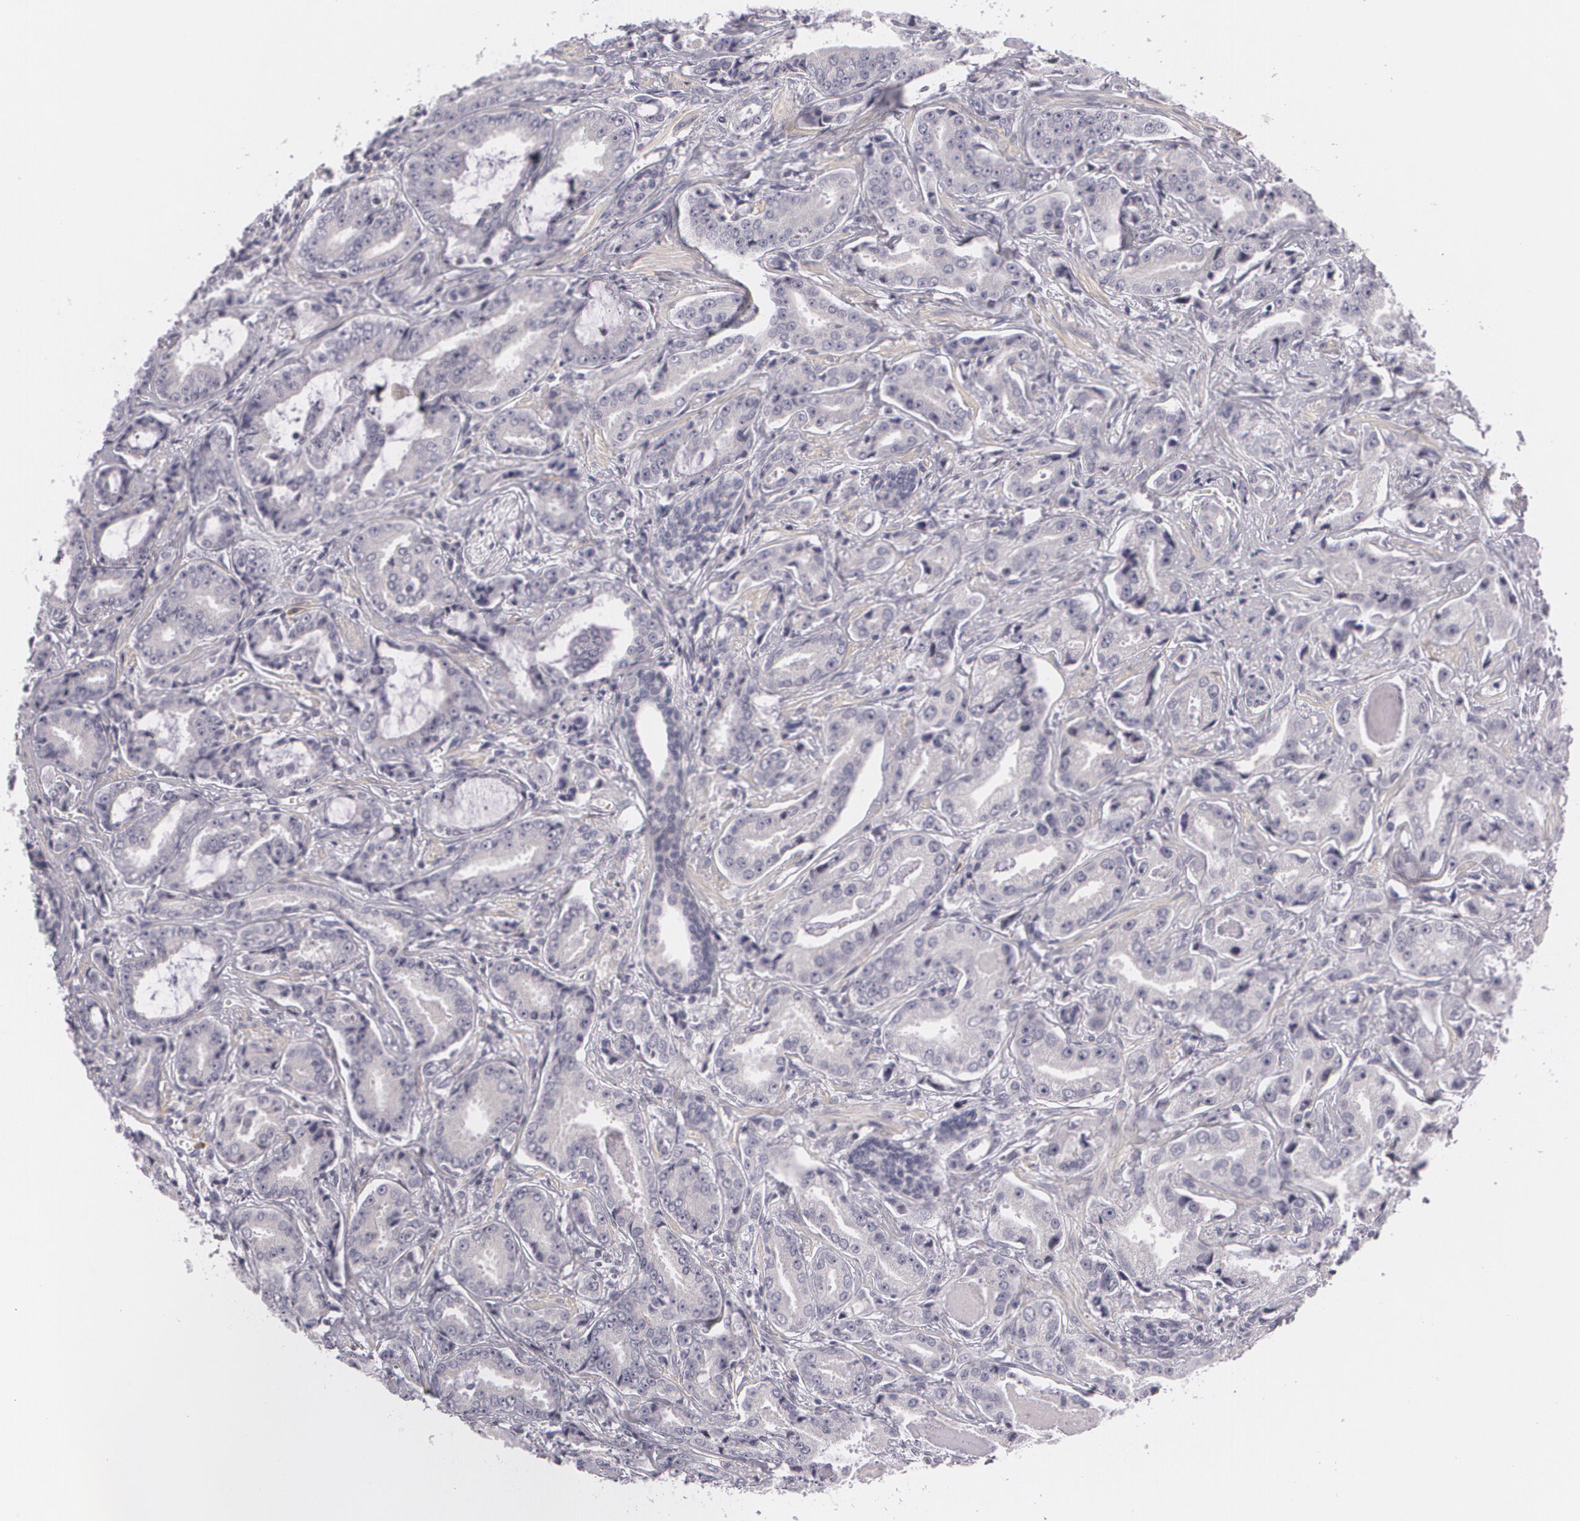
{"staining": {"intensity": "negative", "quantity": "none", "location": "none"}, "tissue": "prostate cancer", "cell_type": "Tumor cells", "image_type": "cancer", "snomed": [{"axis": "morphology", "description": "Adenocarcinoma, Low grade"}, {"axis": "topography", "description": "Prostate"}], "caption": "Histopathology image shows no significant protein expression in tumor cells of prostate adenocarcinoma (low-grade).", "gene": "FAM181A", "patient": {"sex": "male", "age": 65}}